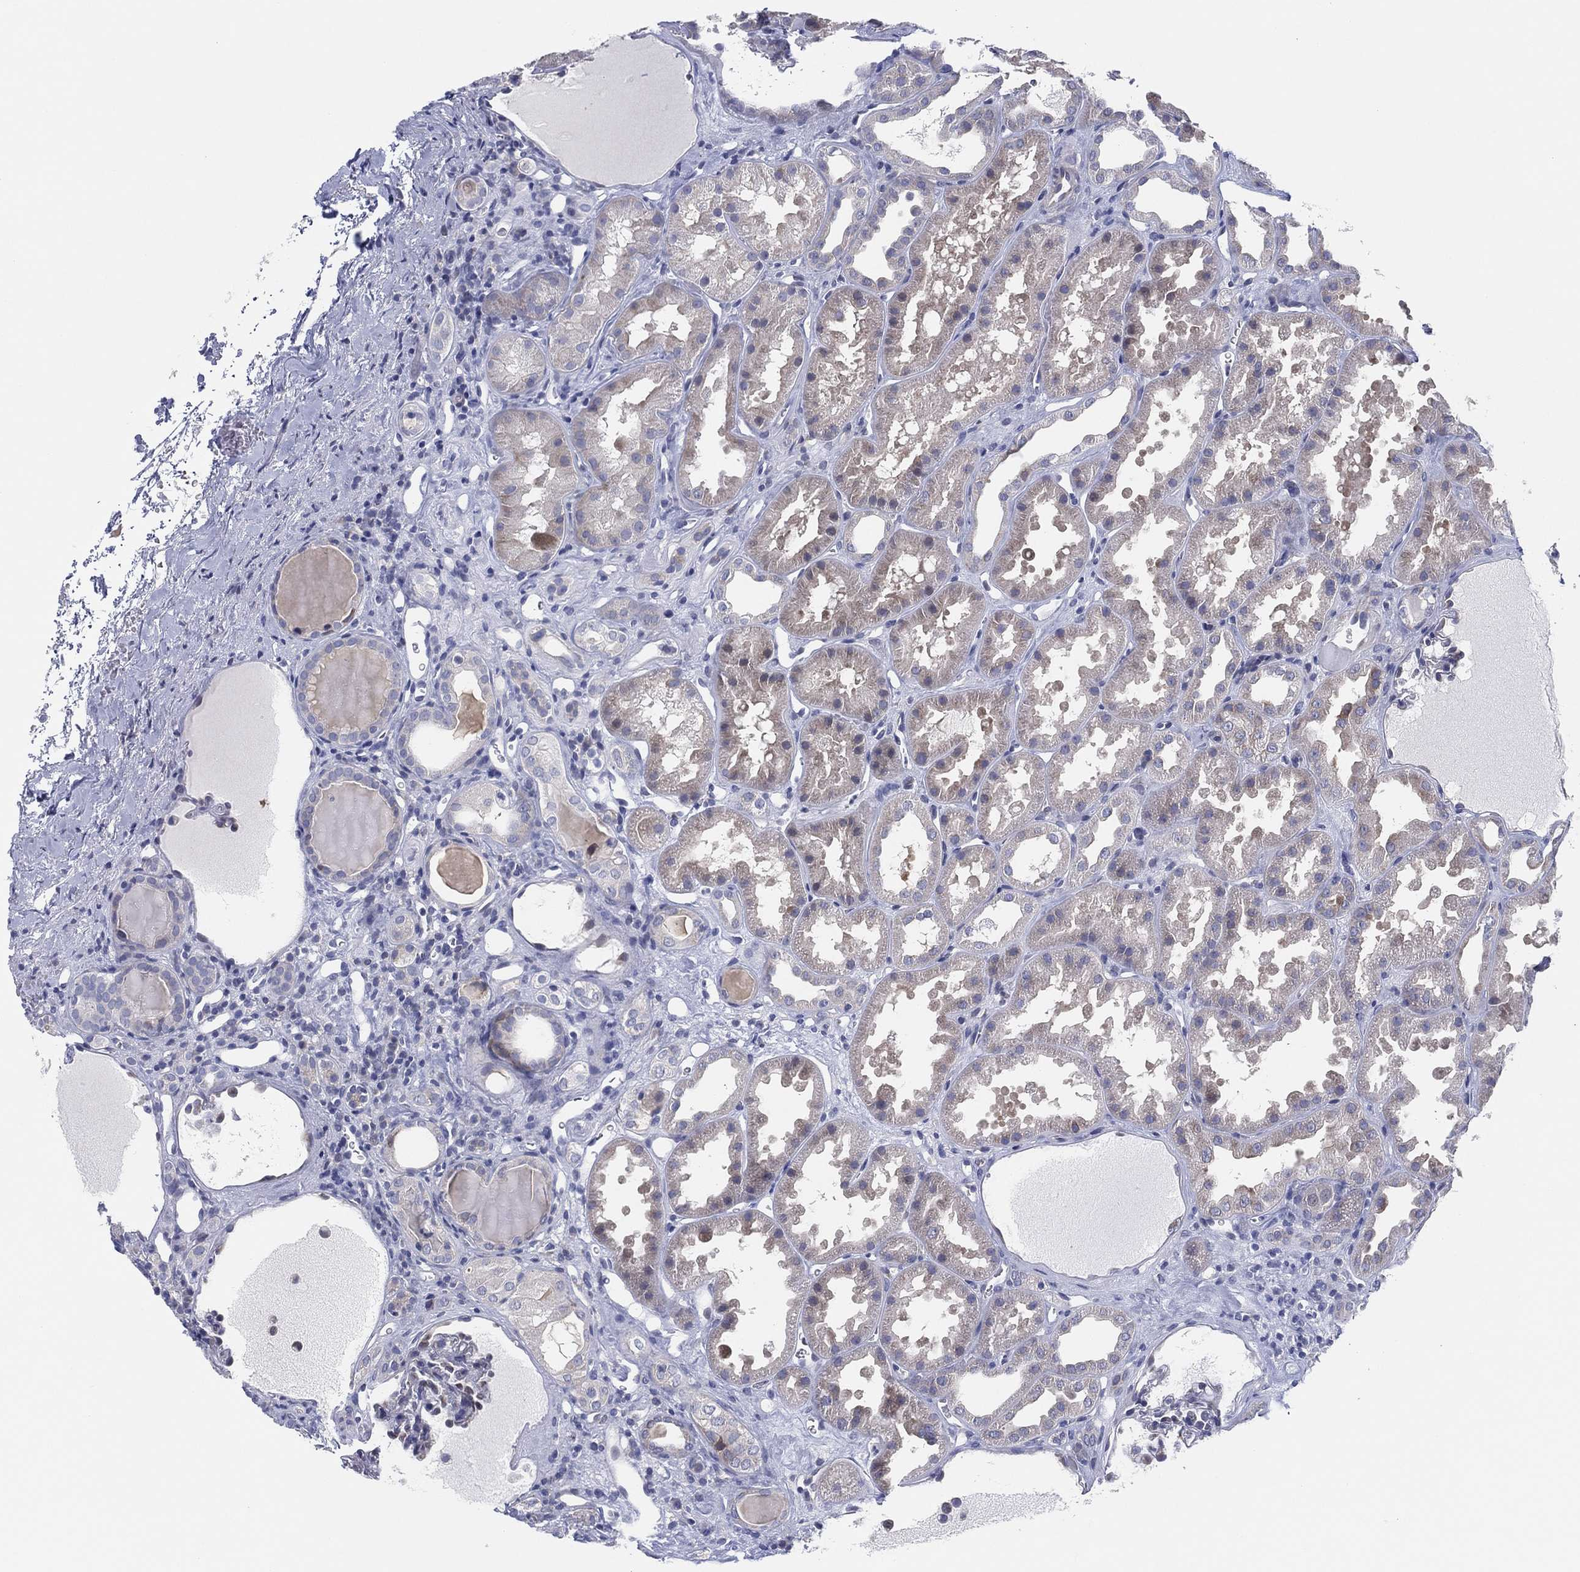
{"staining": {"intensity": "negative", "quantity": "none", "location": "none"}, "tissue": "kidney", "cell_type": "Cells in glomeruli", "image_type": "normal", "snomed": [{"axis": "morphology", "description": "Normal tissue, NOS"}, {"axis": "topography", "description": "Kidney"}], "caption": "DAB (3,3'-diaminobenzidine) immunohistochemical staining of unremarkable kidney reveals no significant expression in cells in glomeruli.", "gene": "HEATR4", "patient": {"sex": "male", "age": 61}}